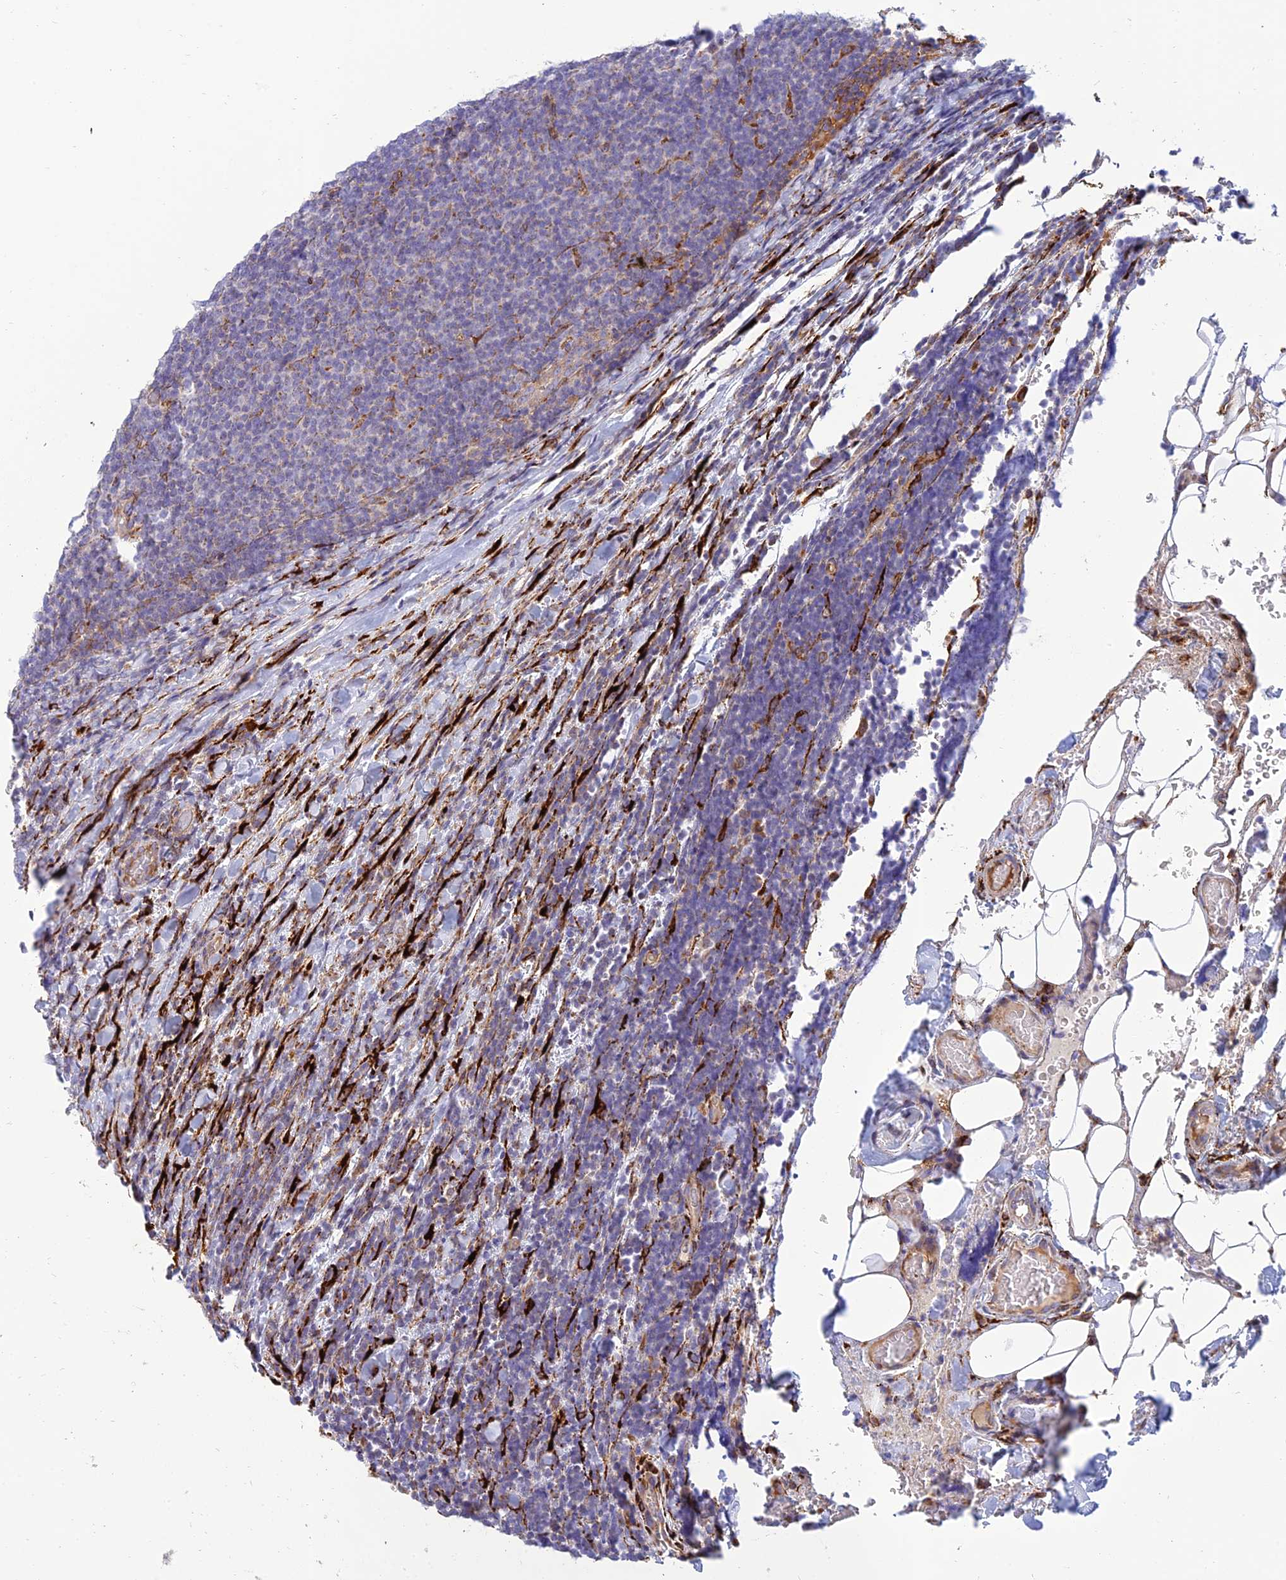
{"staining": {"intensity": "negative", "quantity": "none", "location": "none"}, "tissue": "lymphoma", "cell_type": "Tumor cells", "image_type": "cancer", "snomed": [{"axis": "morphology", "description": "Malignant lymphoma, non-Hodgkin's type, Low grade"}, {"axis": "topography", "description": "Lymph node"}], "caption": "The histopathology image exhibits no staining of tumor cells in lymphoma.", "gene": "RCN3", "patient": {"sex": "male", "age": 66}}